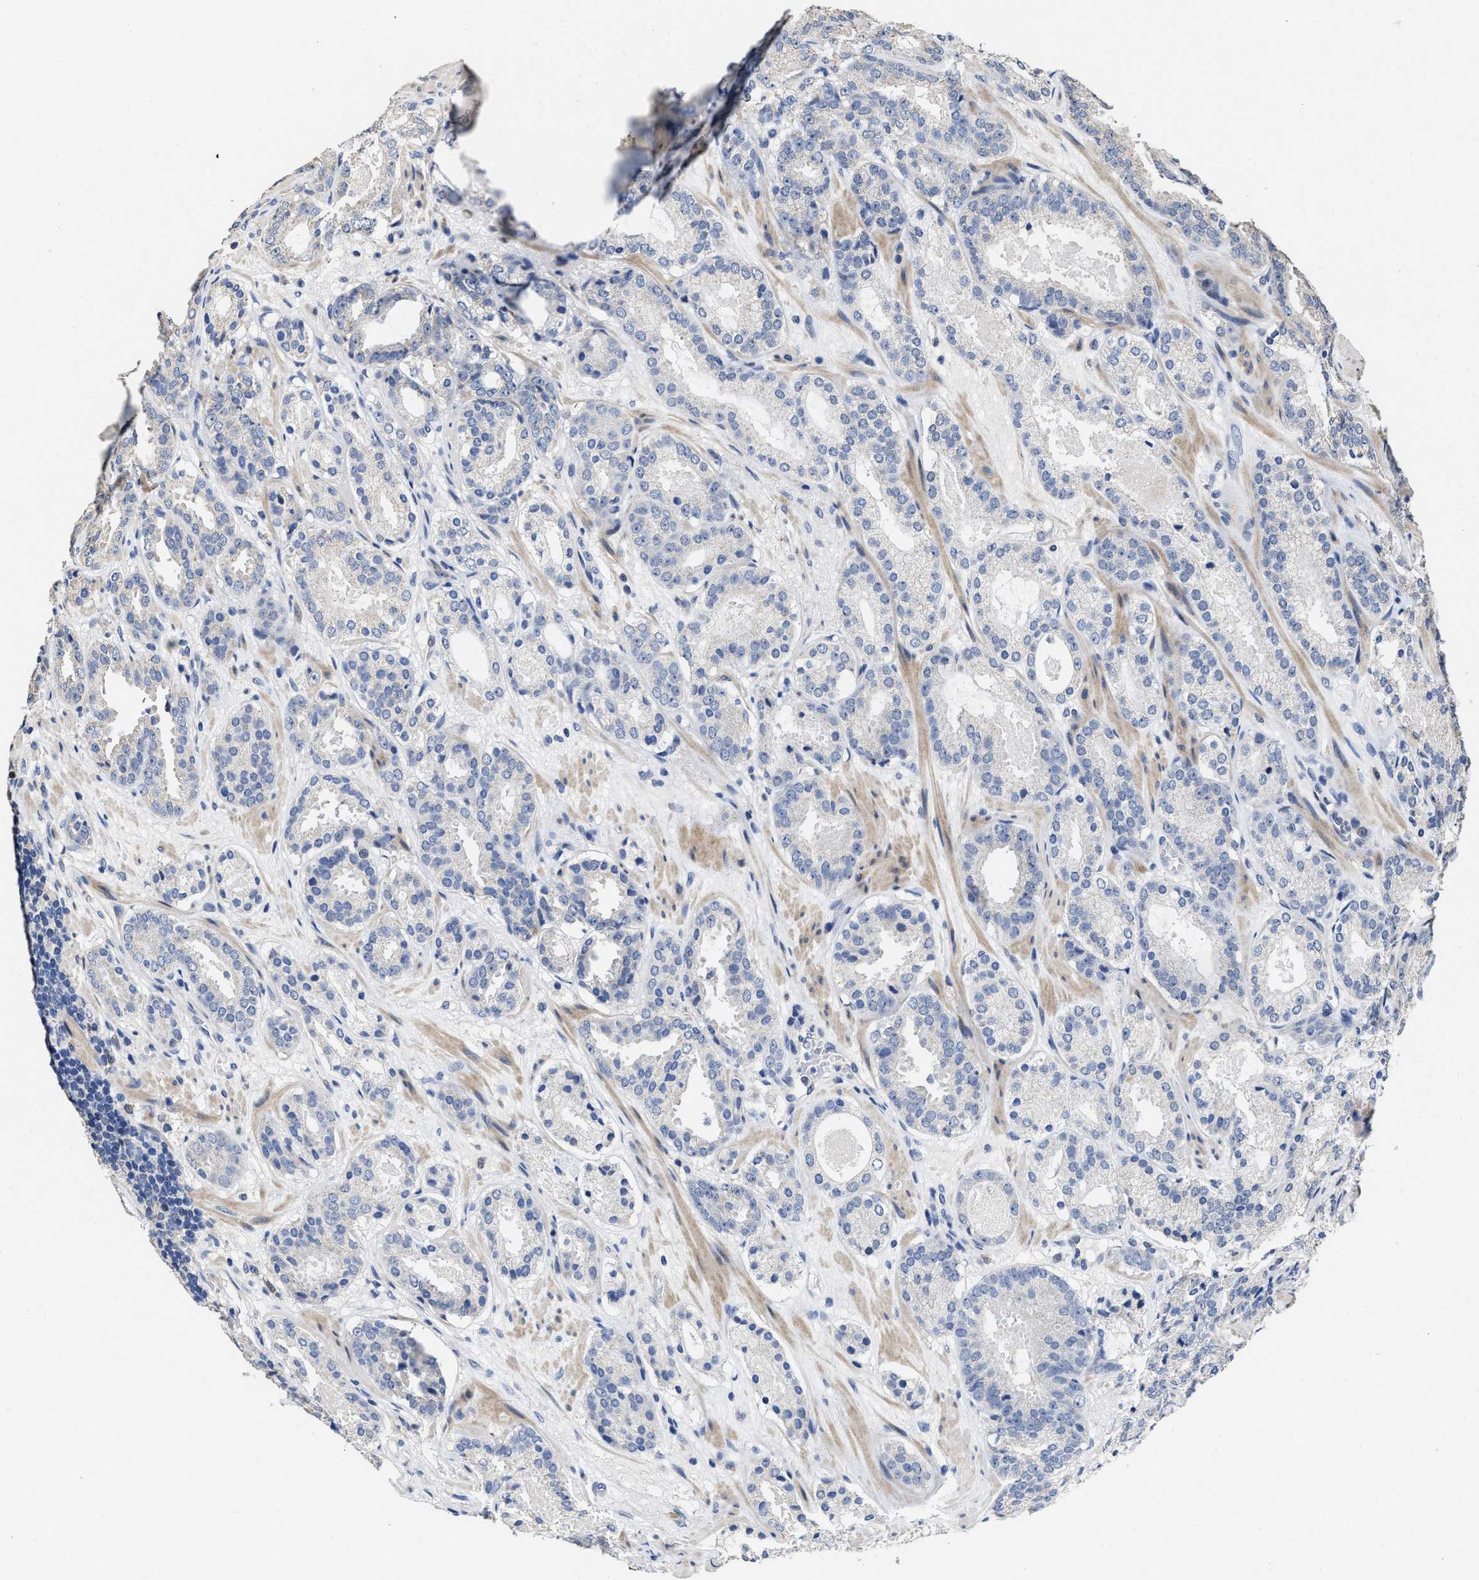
{"staining": {"intensity": "negative", "quantity": "none", "location": "none"}, "tissue": "prostate cancer", "cell_type": "Tumor cells", "image_type": "cancer", "snomed": [{"axis": "morphology", "description": "Adenocarcinoma, Low grade"}, {"axis": "topography", "description": "Prostate"}], "caption": "The micrograph displays no significant staining in tumor cells of prostate cancer (adenocarcinoma (low-grade)).", "gene": "ZFAT", "patient": {"sex": "male", "age": 69}}